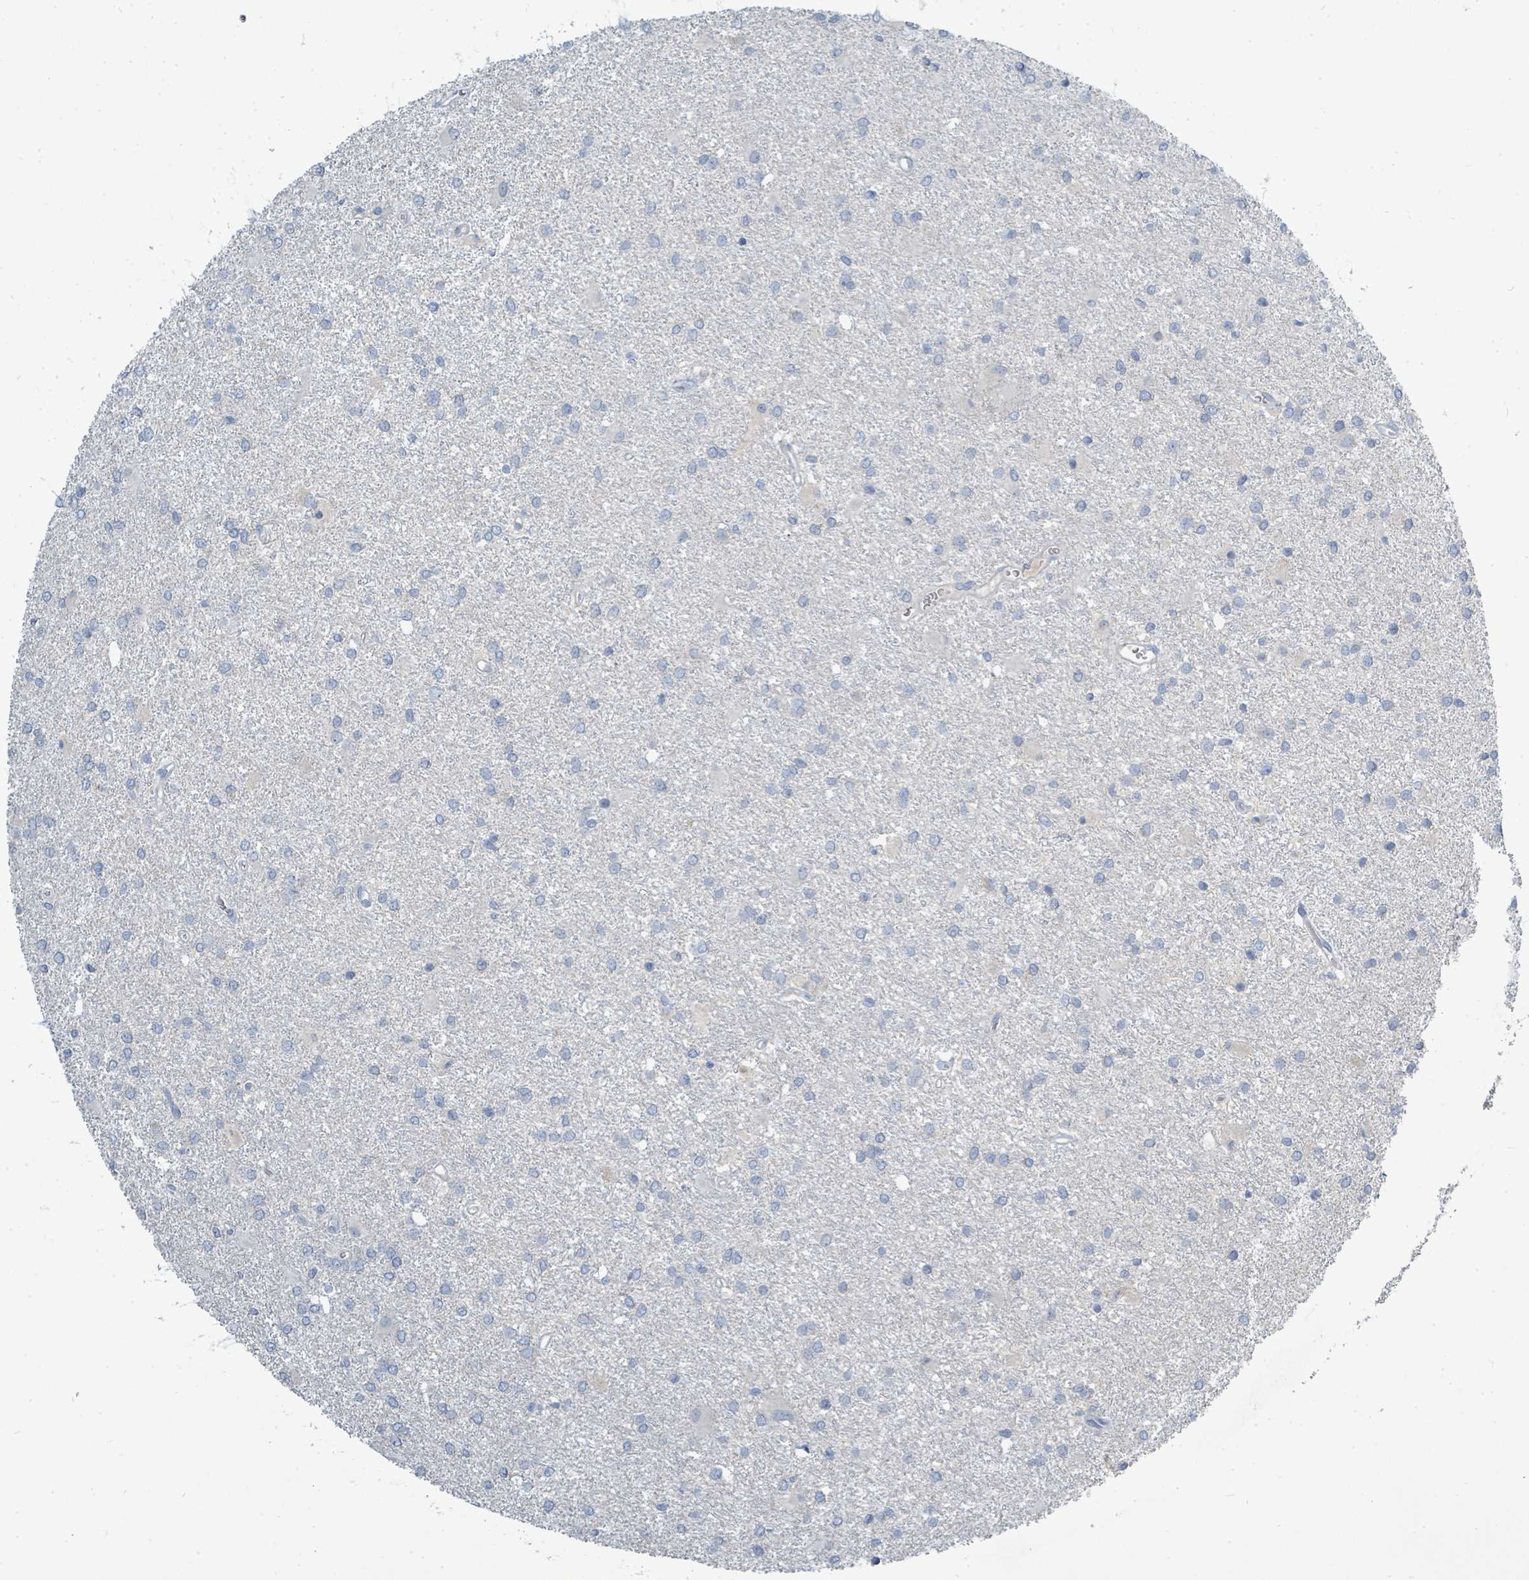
{"staining": {"intensity": "negative", "quantity": "none", "location": "none"}, "tissue": "glioma", "cell_type": "Tumor cells", "image_type": "cancer", "snomed": [{"axis": "morphology", "description": "Glioma, malignant, High grade"}, {"axis": "topography", "description": "Brain"}], "caption": "Immunohistochemistry (IHC) photomicrograph of human malignant high-grade glioma stained for a protein (brown), which shows no staining in tumor cells.", "gene": "SLC25A23", "patient": {"sex": "female", "age": 50}}